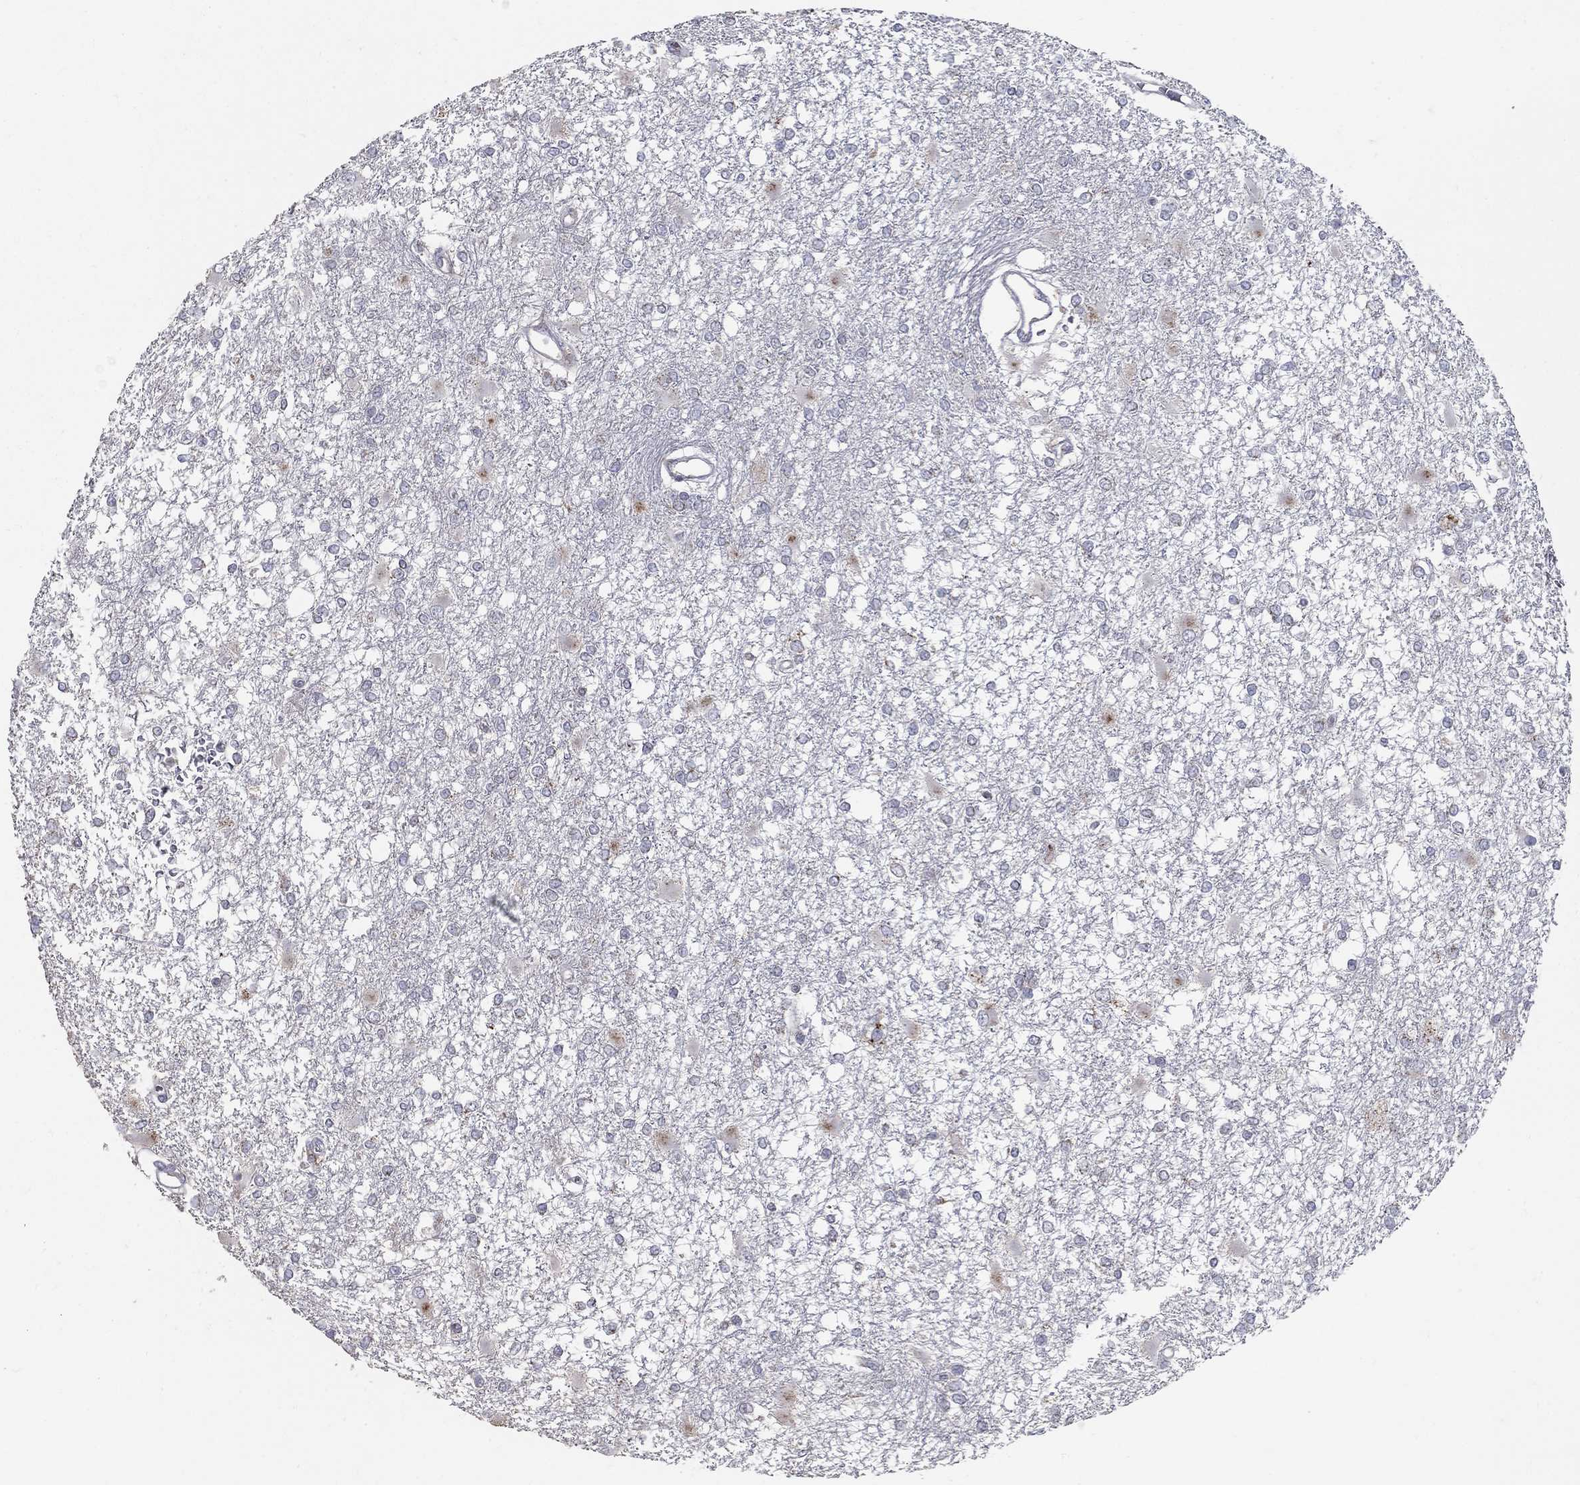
{"staining": {"intensity": "negative", "quantity": "none", "location": "none"}, "tissue": "glioma", "cell_type": "Tumor cells", "image_type": "cancer", "snomed": [{"axis": "morphology", "description": "Glioma, malignant, High grade"}, {"axis": "topography", "description": "Cerebral cortex"}], "caption": "IHC of glioma shows no staining in tumor cells. (Brightfield microscopy of DAB IHC at high magnification).", "gene": "KIAA0319L", "patient": {"sex": "male", "age": 79}}